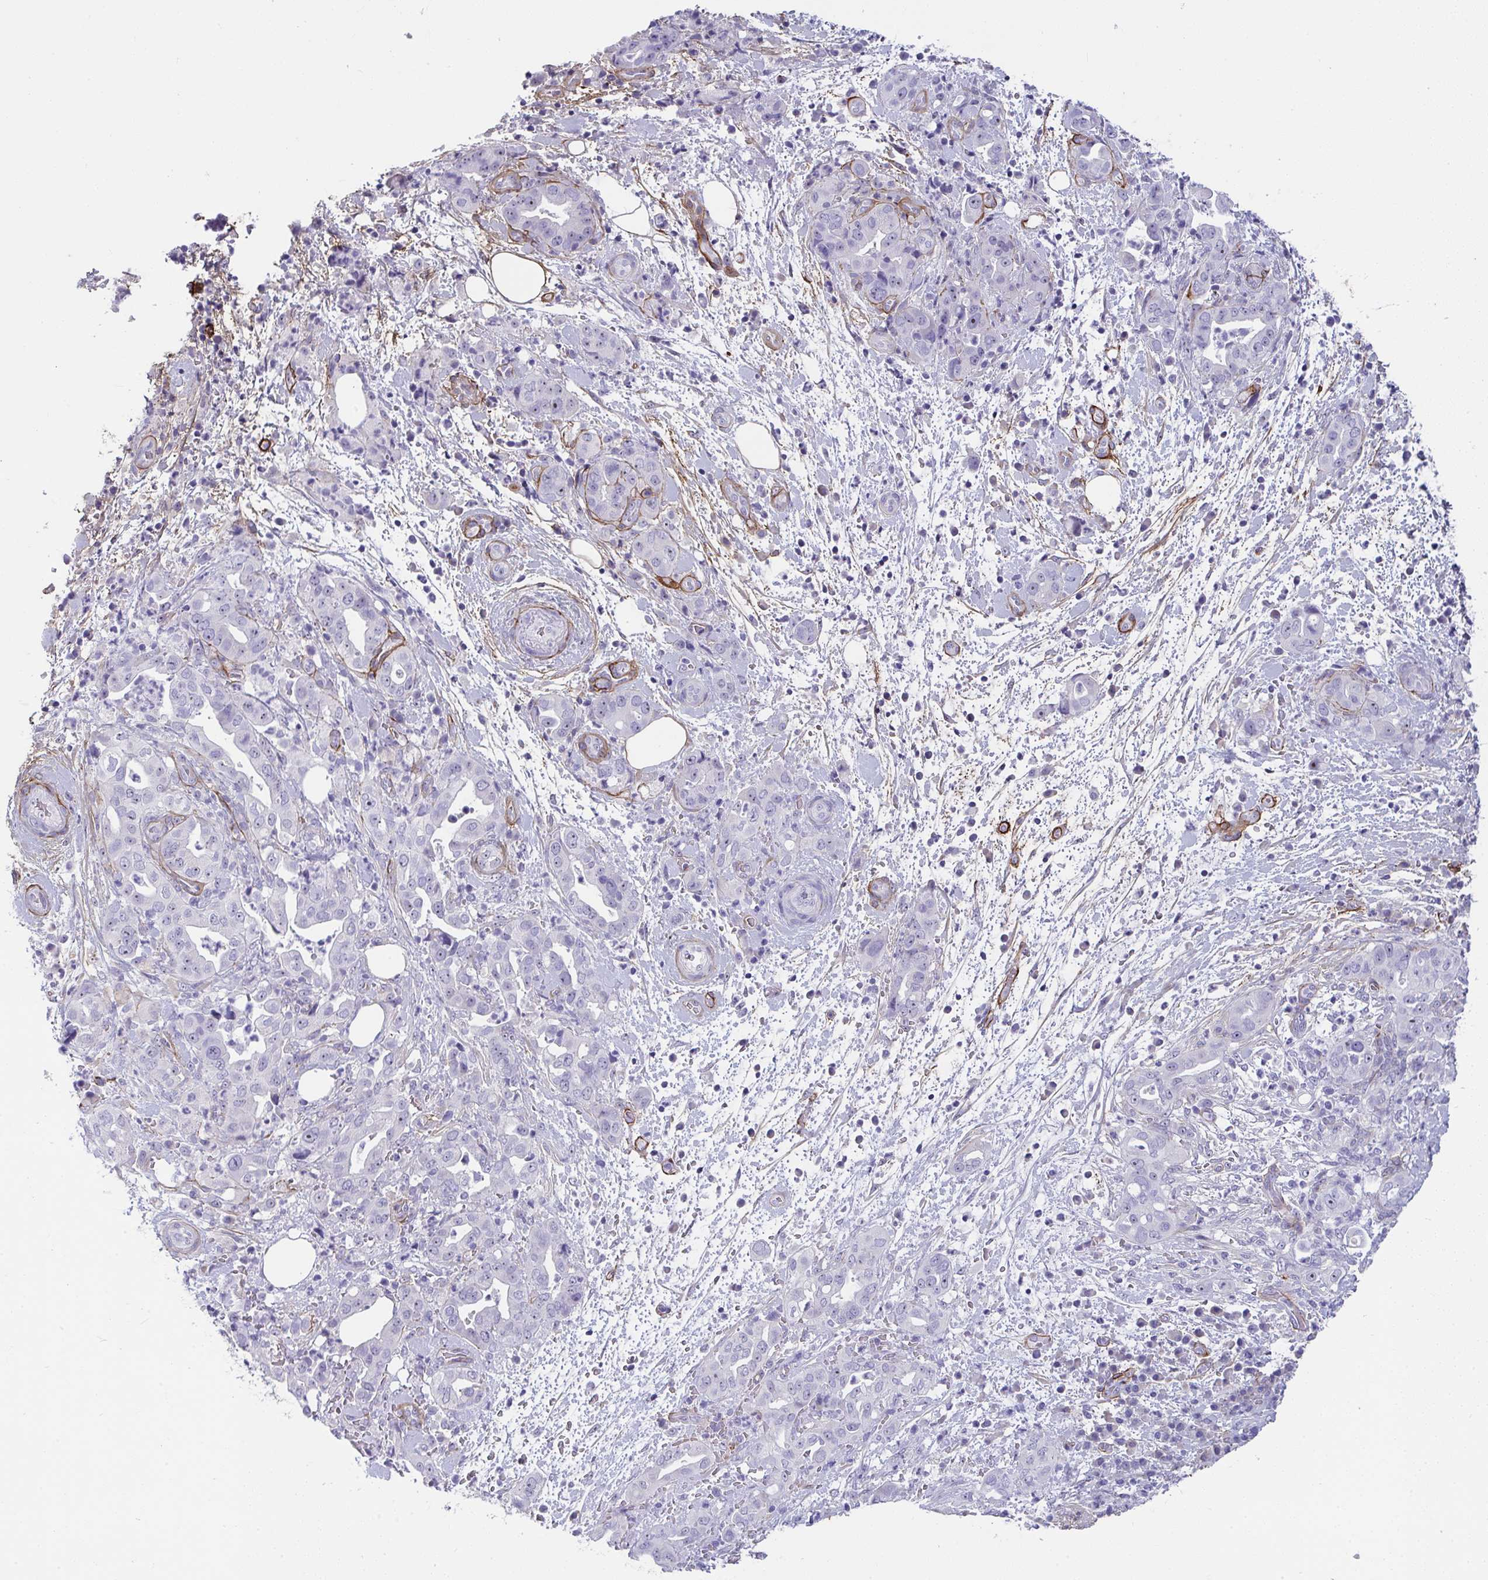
{"staining": {"intensity": "negative", "quantity": "none", "location": "none"}, "tissue": "pancreatic cancer", "cell_type": "Tumor cells", "image_type": "cancer", "snomed": [{"axis": "morphology", "description": "Normal tissue, NOS"}, {"axis": "morphology", "description": "Adenocarcinoma, NOS"}, {"axis": "topography", "description": "Lymph node"}, {"axis": "topography", "description": "Pancreas"}], "caption": "Immunohistochemistry of human pancreatic cancer shows no expression in tumor cells.", "gene": "LHFPL6", "patient": {"sex": "female", "age": 67}}